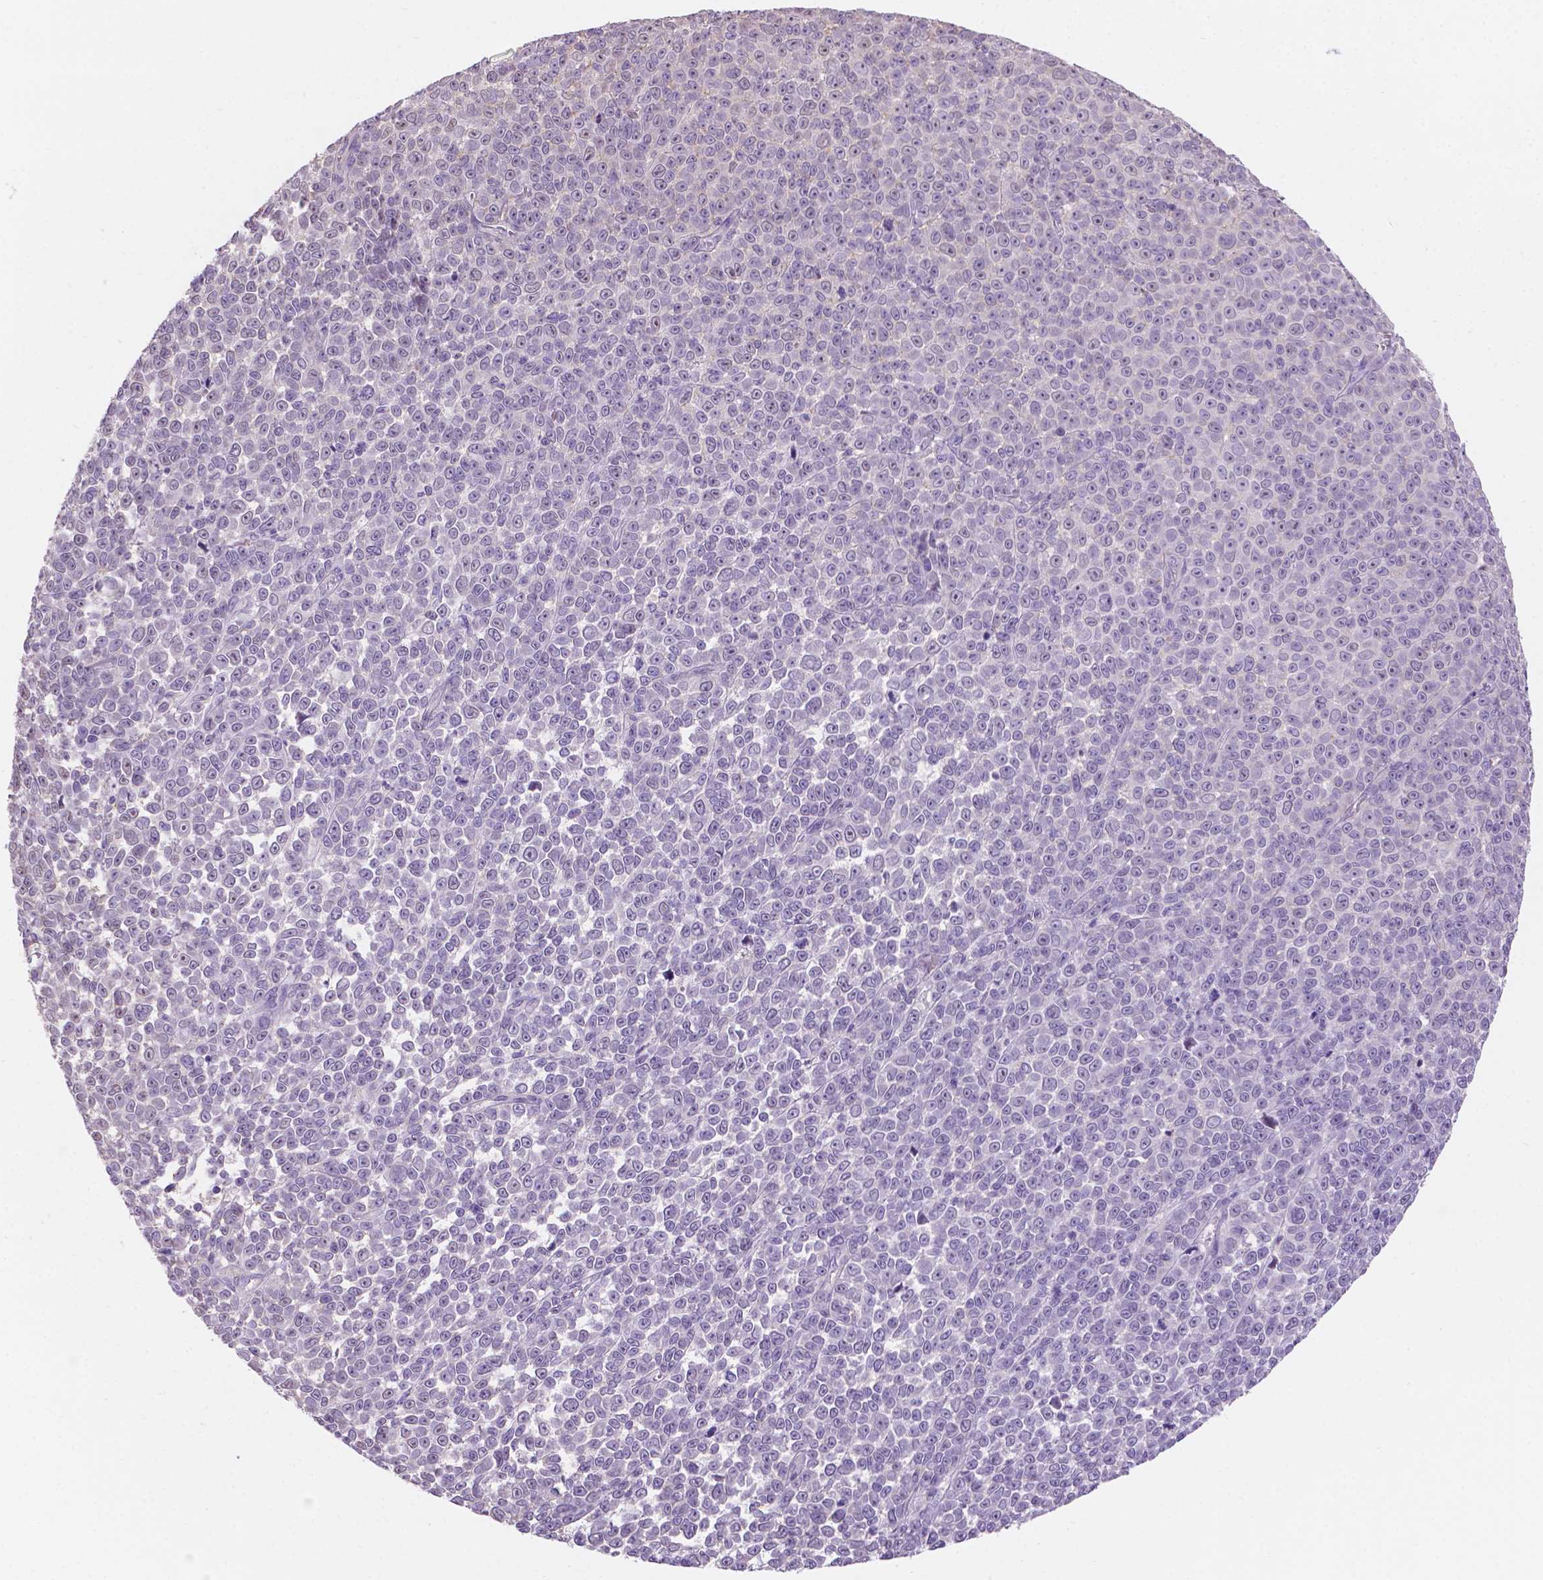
{"staining": {"intensity": "negative", "quantity": "none", "location": "none"}, "tissue": "melanoma", "cell_type": "Tumor cells", "image_type": "cancer", "snomed": [{"axis": "morphology", "description": "Malignant melanoma, NOS"}, {"axis": "topography", "description": "Skin"}], "caption": "High power microscopy micrograph of an immunohistochemistry (IHC) histopathology image of melanoma, revealing no significant staining in tumor cells.", "gene": "SBSN", "patient": {"sex": "female", "age": 95}}